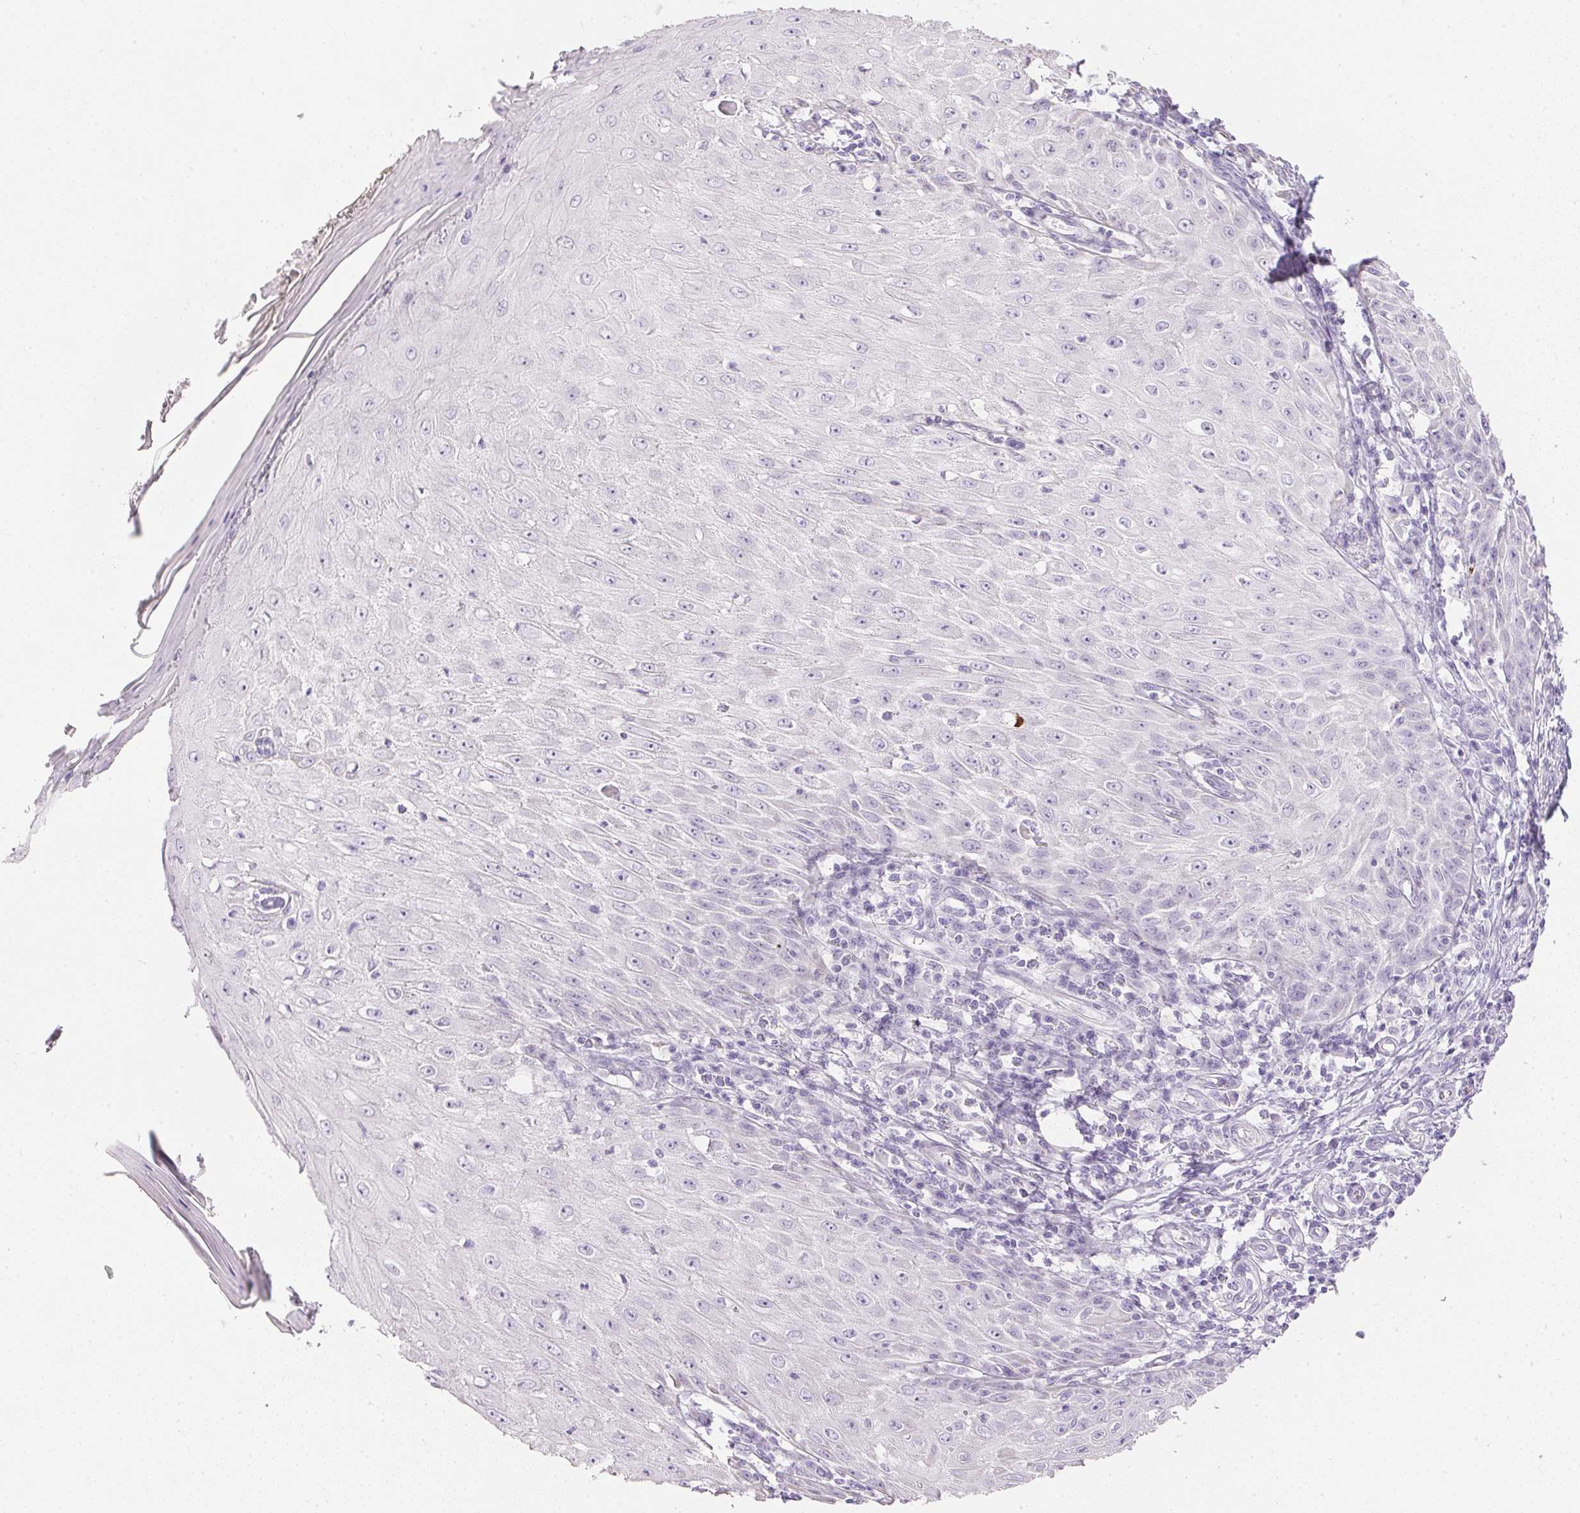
{"staining": {"intensity": "negative", "quantity": "none", "location": "none"}, "tissue": "skin cancer", "cell_type": "Tumor cells", "image_type": "cancer", "snomed": [{"axis": "morphology", "description": "Squamous cell carcinoma, NOS"}, {"axis": "topography", "description": "Skin"}], "caption": "Tumor cells show no significant protein expression in skin cancer. (DAB immunohistochemistry (IHC), high magnification).", "gene": "KCNE2", "patient": {"sex": "female", "age": 73}}